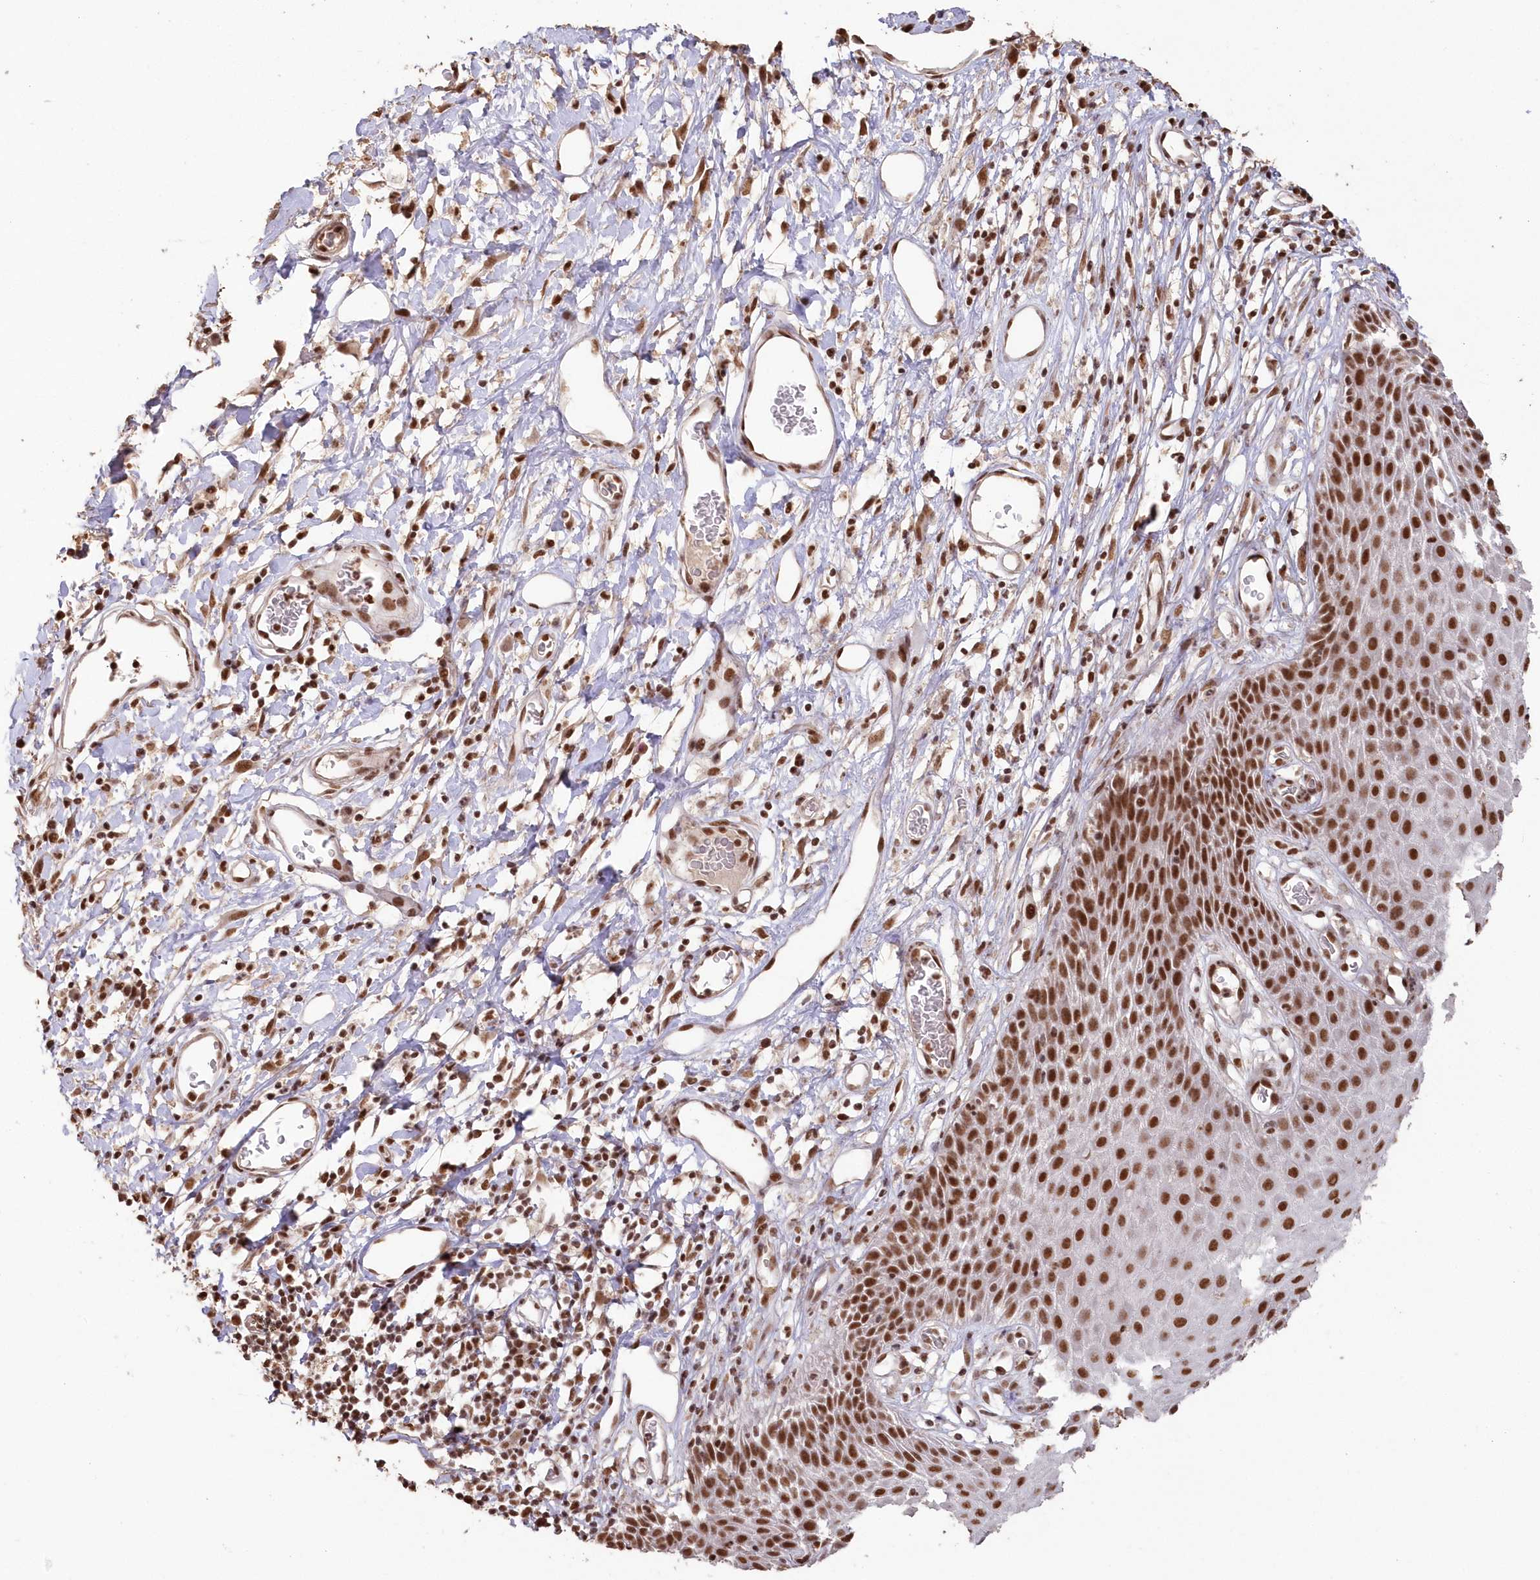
{"staining": {"intensity": "strong", "quantity": ">75%", "location": "nuclear"}, "tissue": "skin", "cell_type": "Epidermal cells", "image_type": "normal", "snomed": [{"axis": "morphology", "description": "Normal tissue, NOS"}, {"axis": "topography", "description": "Vulva"}], "caption": "A micrograph showing strong nuclear positivity in about >75% of epidermal cells in unremarkable skin, as visualized by brown immunohistochemical staining.", "gene": "PDS5A", "patient": {"sex": "female", "age": 68}}